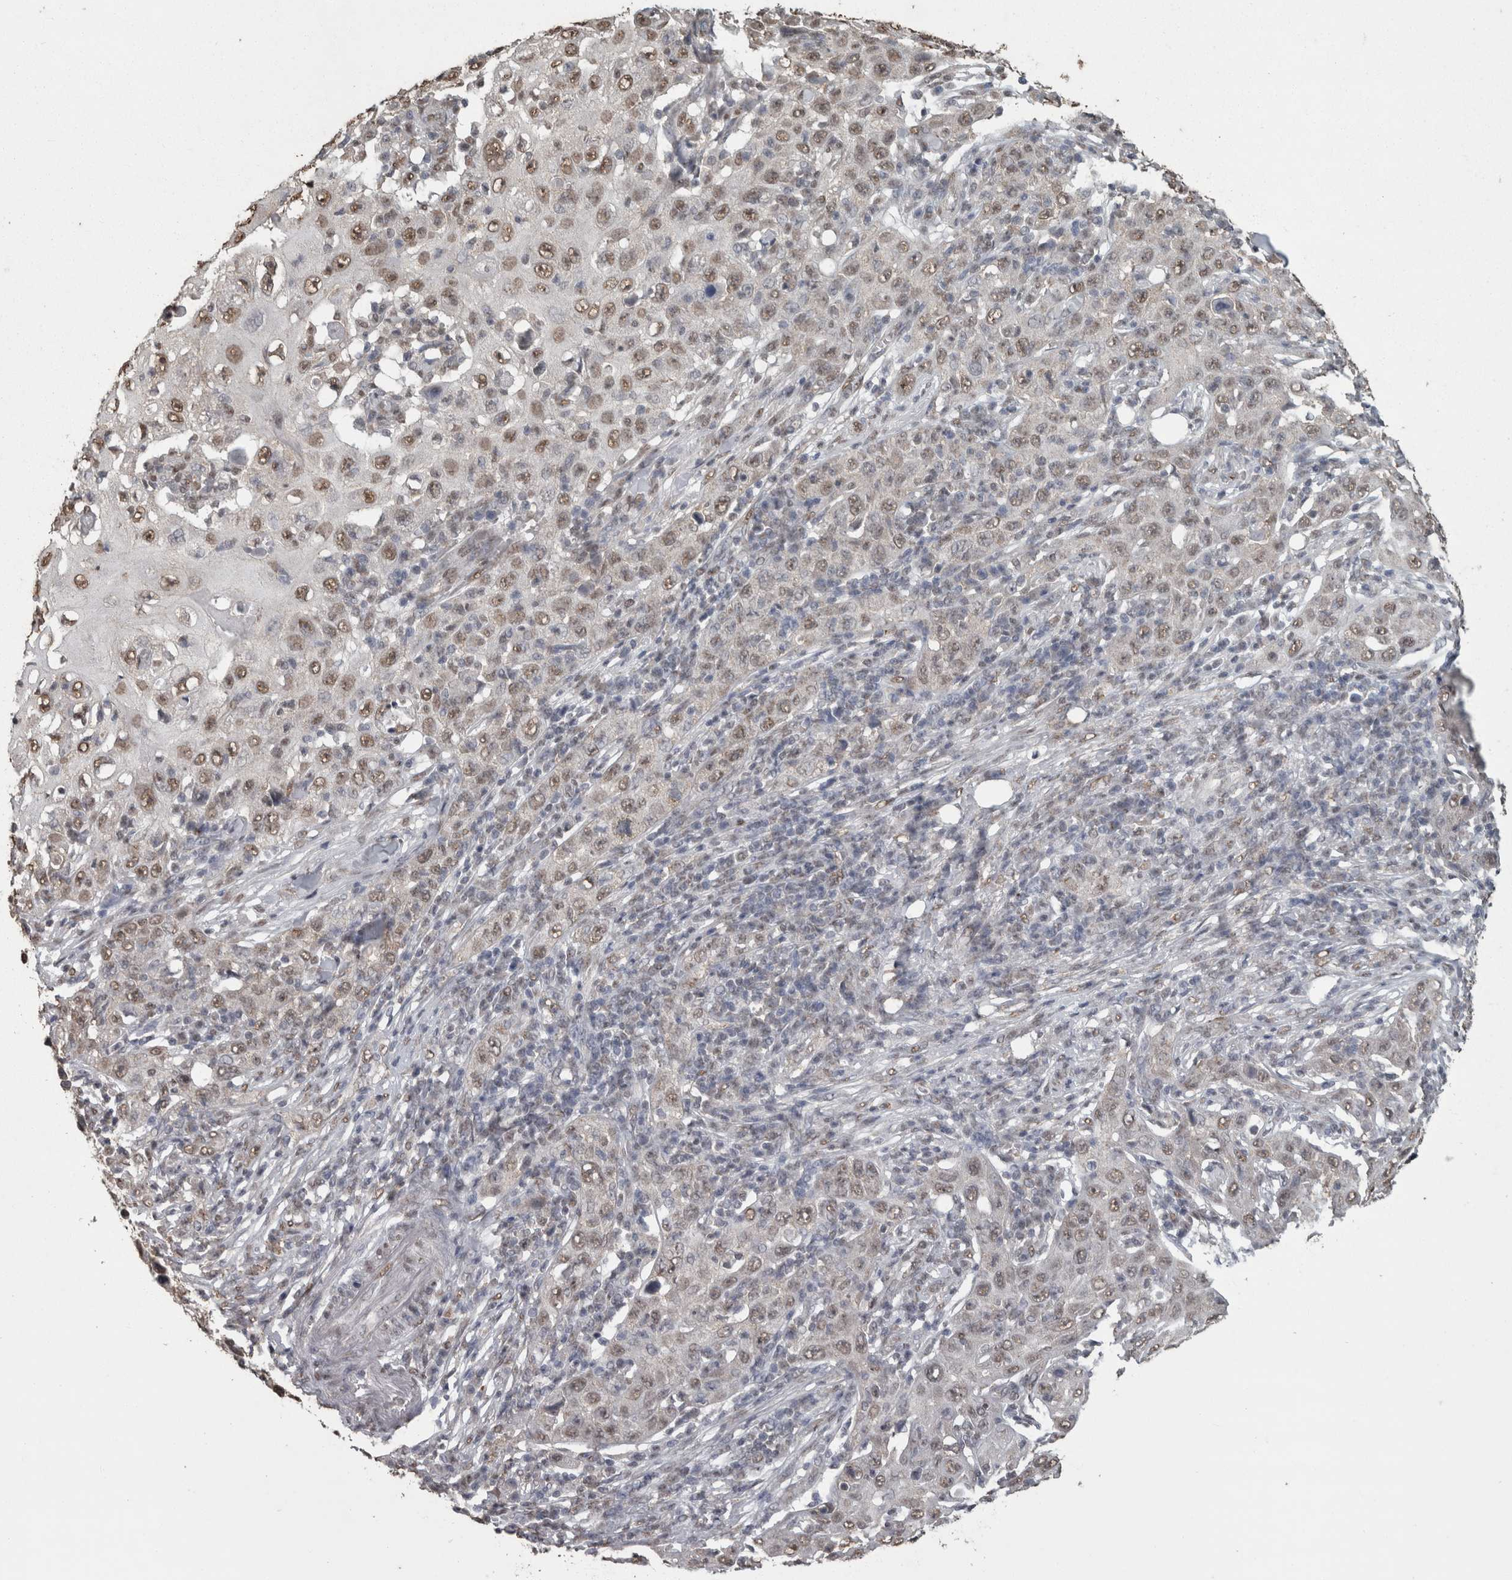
{"staining": {"intensity": "weak", "quantity": ">75%", "location": "nuclear"}, "tissue": "skin cancer", "cell_type": "Tumor cells", "image_type": "cancer", "snomed": [{"axis": "morphology", "description": "Squamous cell carcinoma, NOS"}, {"axis": "topography", "description": "Skin"}], "caption": "A brown stain shows weak nuclear staining of a protein in human skin cancer tumor cells.", "gene": "SMAD7", "patient": {"sex": "female", "age": 88}}